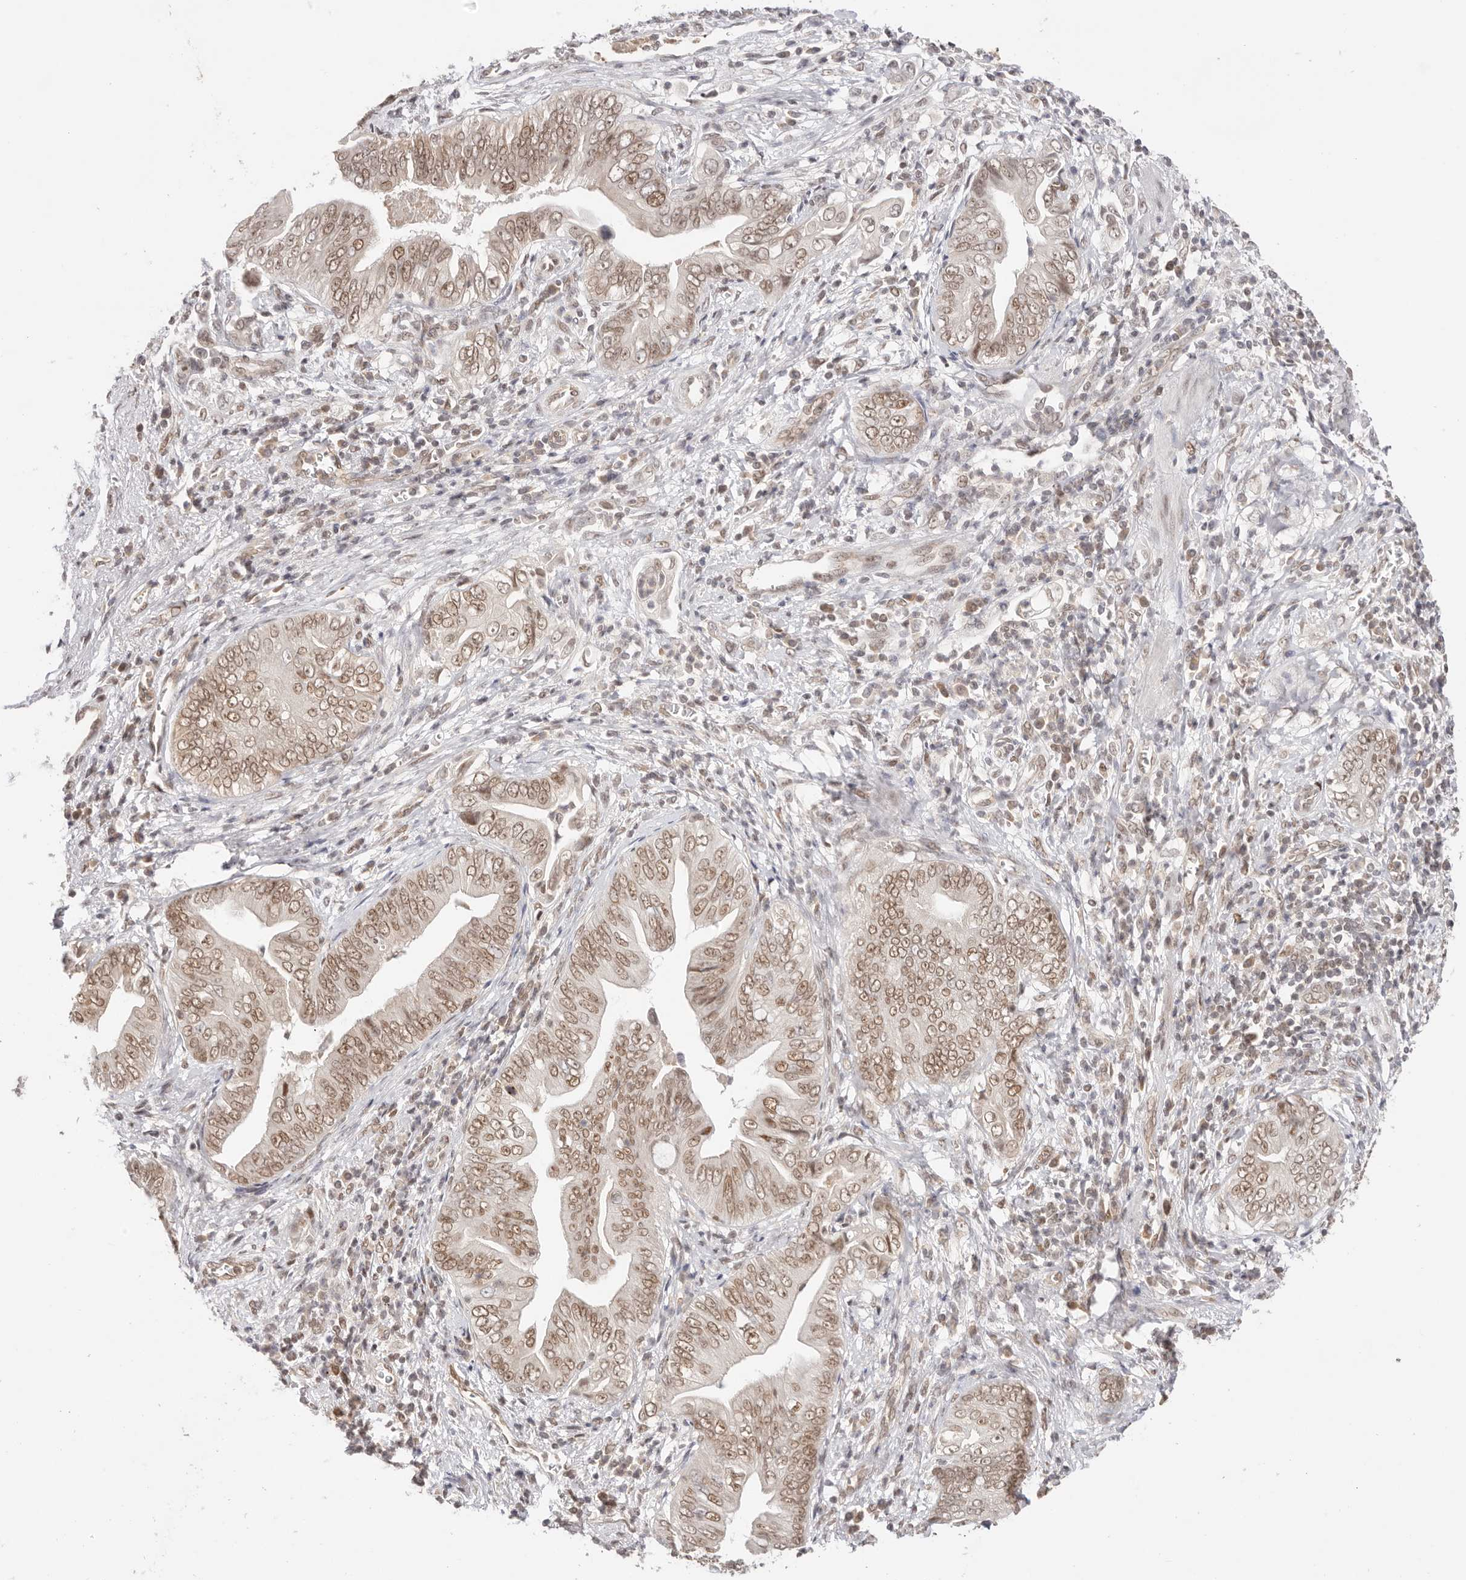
{"staining": {"intensity": "moderate", "quantity": ">75%", "location": "nuclear"}, "tissue": "pancreatic cancer", "cell_type": "Tumor cells", "image_type": "cancer", "snomed": [{"axis": "morphology", "description": "Adenocarcinoma, NOS"}, {"axis": "topography", "description": "Pancreas"}], "caption": "Tumor cells show medium levels of moderate nuclear positivity in about >75% of cells in adenocarcinoma (pancreatic).", "gene": "RFC3", "patient": {"sex": "male", "age": 75}}